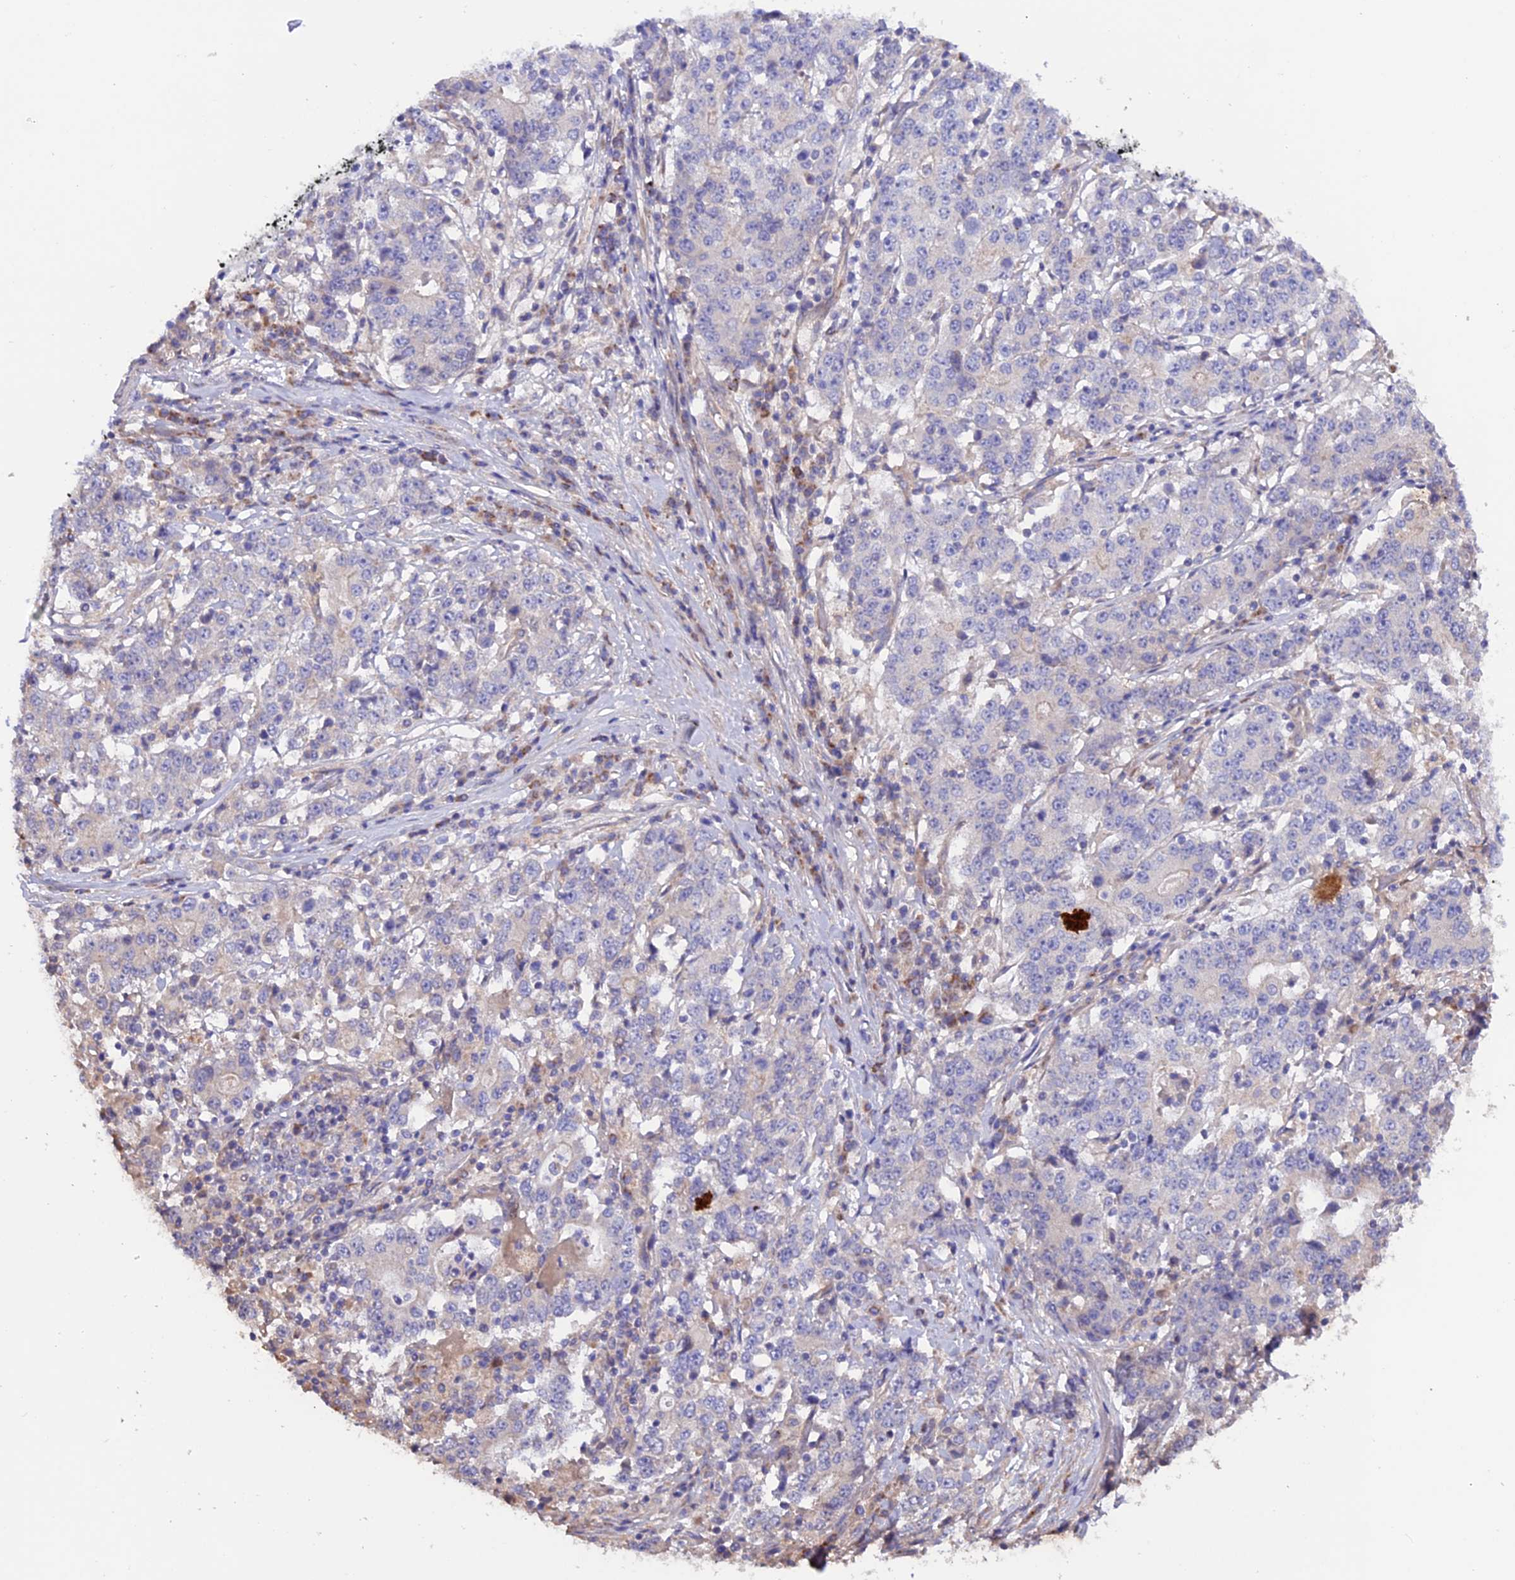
{"staining": {"intensity": "negative", "quantity": "none", "location": "none"}, "tissue": "stomach cancer", "cell_type": "Tumor cells", "image_type": "cancer", "snomed": [{"axis": "morphology", "description": "Adenocarcinoma, NOS"}, {"axis": "topography", "description": "Stomach"}], "caption": "Immunohistochemistry histopathology image of human stomach cancer (adenocarcinoma) stained for a protein (brown), which displays no staining in tumor cells.", "gene": "HYCC1", "patient": {"sex": "male", "age": 59}}